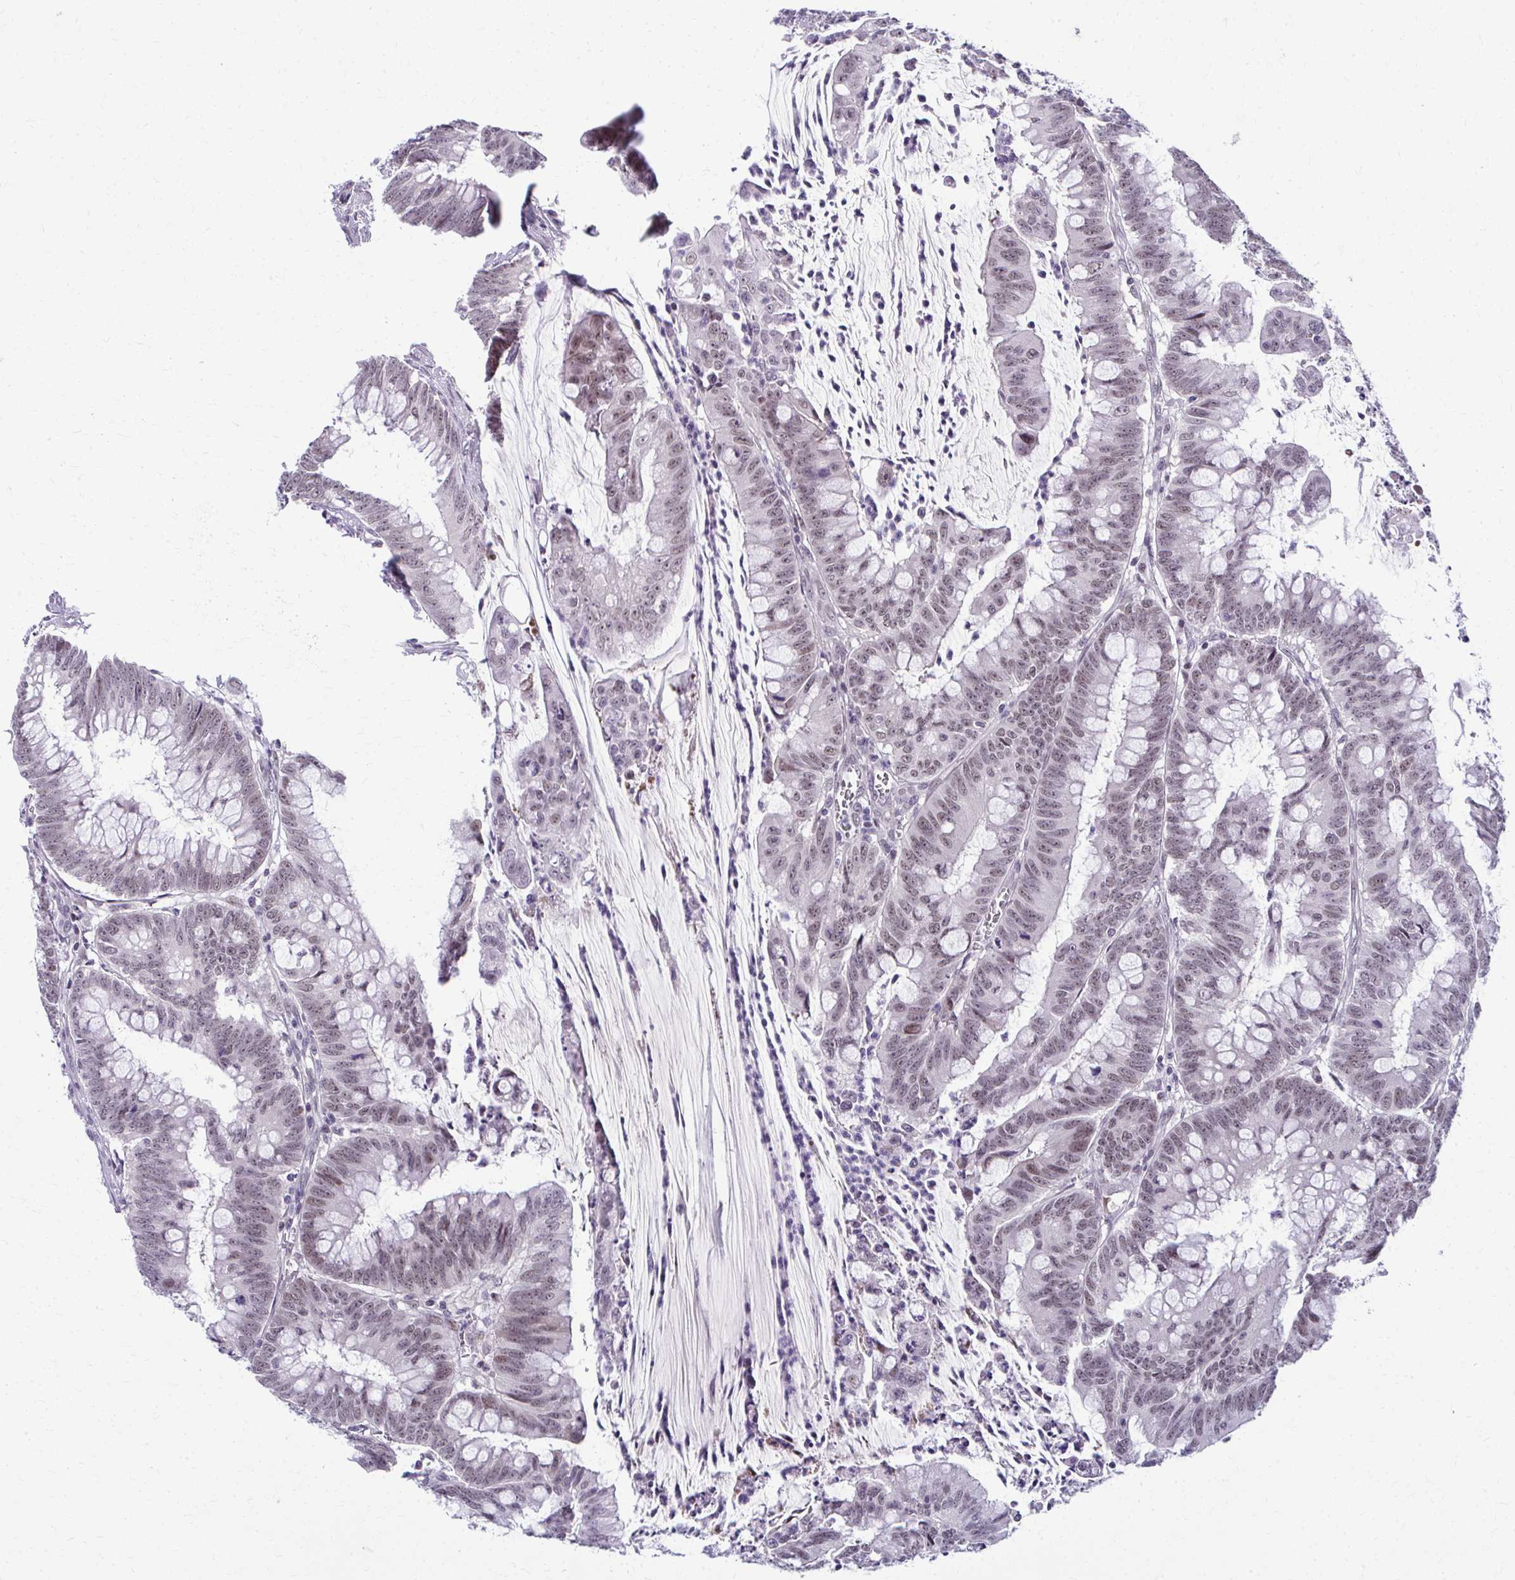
{"staining": {"intensity": "weak", "quantity": ">75%", "location": "nuclear"}, "tissue": "colorectal cancer", "cell_type": "Tumor cells", "image_type": "cancer", "snomed": [{"axis": "morphology", "description": "Adenocarcinoma, NOS"}, {"axis": "topography", "description": "Colon"}], "caption": "Immunohistochemistry of human colorectal cancer (adenocarcinoma) shows low levels of weak nuclear positivity in approximately >75% of tumor cells. The staining was performed using DAB (3,3'-diaminobenzidine) to visualize the protein expression in brown, while the nuclei were stained in blue with hematoxylin (Magnification: 20x).", "gene": "MAF1", "patient": {"sex": "male", "age": 62}}